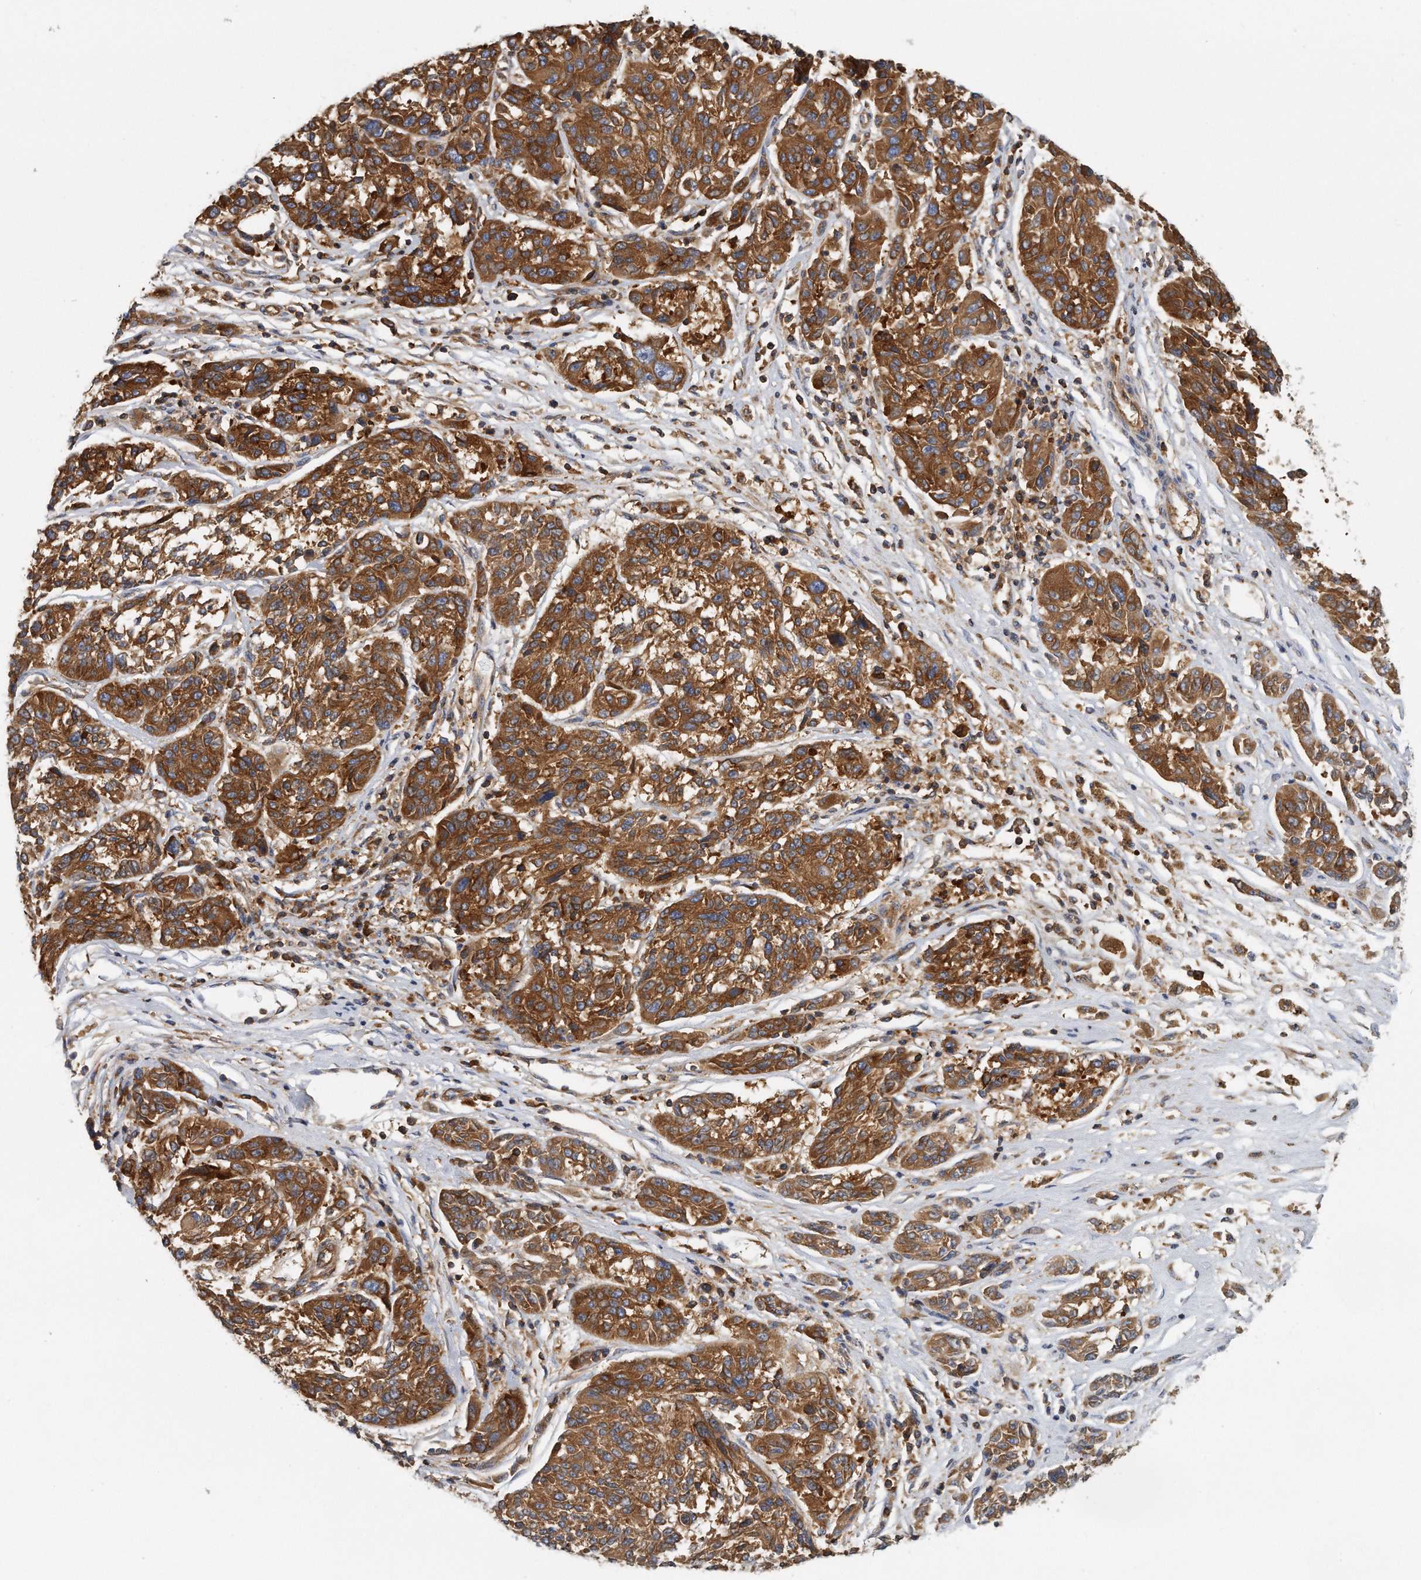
{"staining": {"intensity": "strong", "quantity": ">75%", "location": "cytoplasmic/membranous"}, "tissue": "melanoma", "cell_type": "Tumor cells", "image_type": "cancer", "snomed": [{"axis": "morphology", "description": "Malignant melanoma, NOS"}, {"axis": "topography", "description": "Skin"}], "caption": "The photomicrograph shows a brown stain indicating the presence of a protein in the cytoplasmic/membranous of tumor cells in melanoma. (DAB (3,3'-diaminobenzidine) = brown stain, brightfield microscopy at high magnification).", "gene": "EIF3I", "patient": {"sex": "male", "age": 53}}